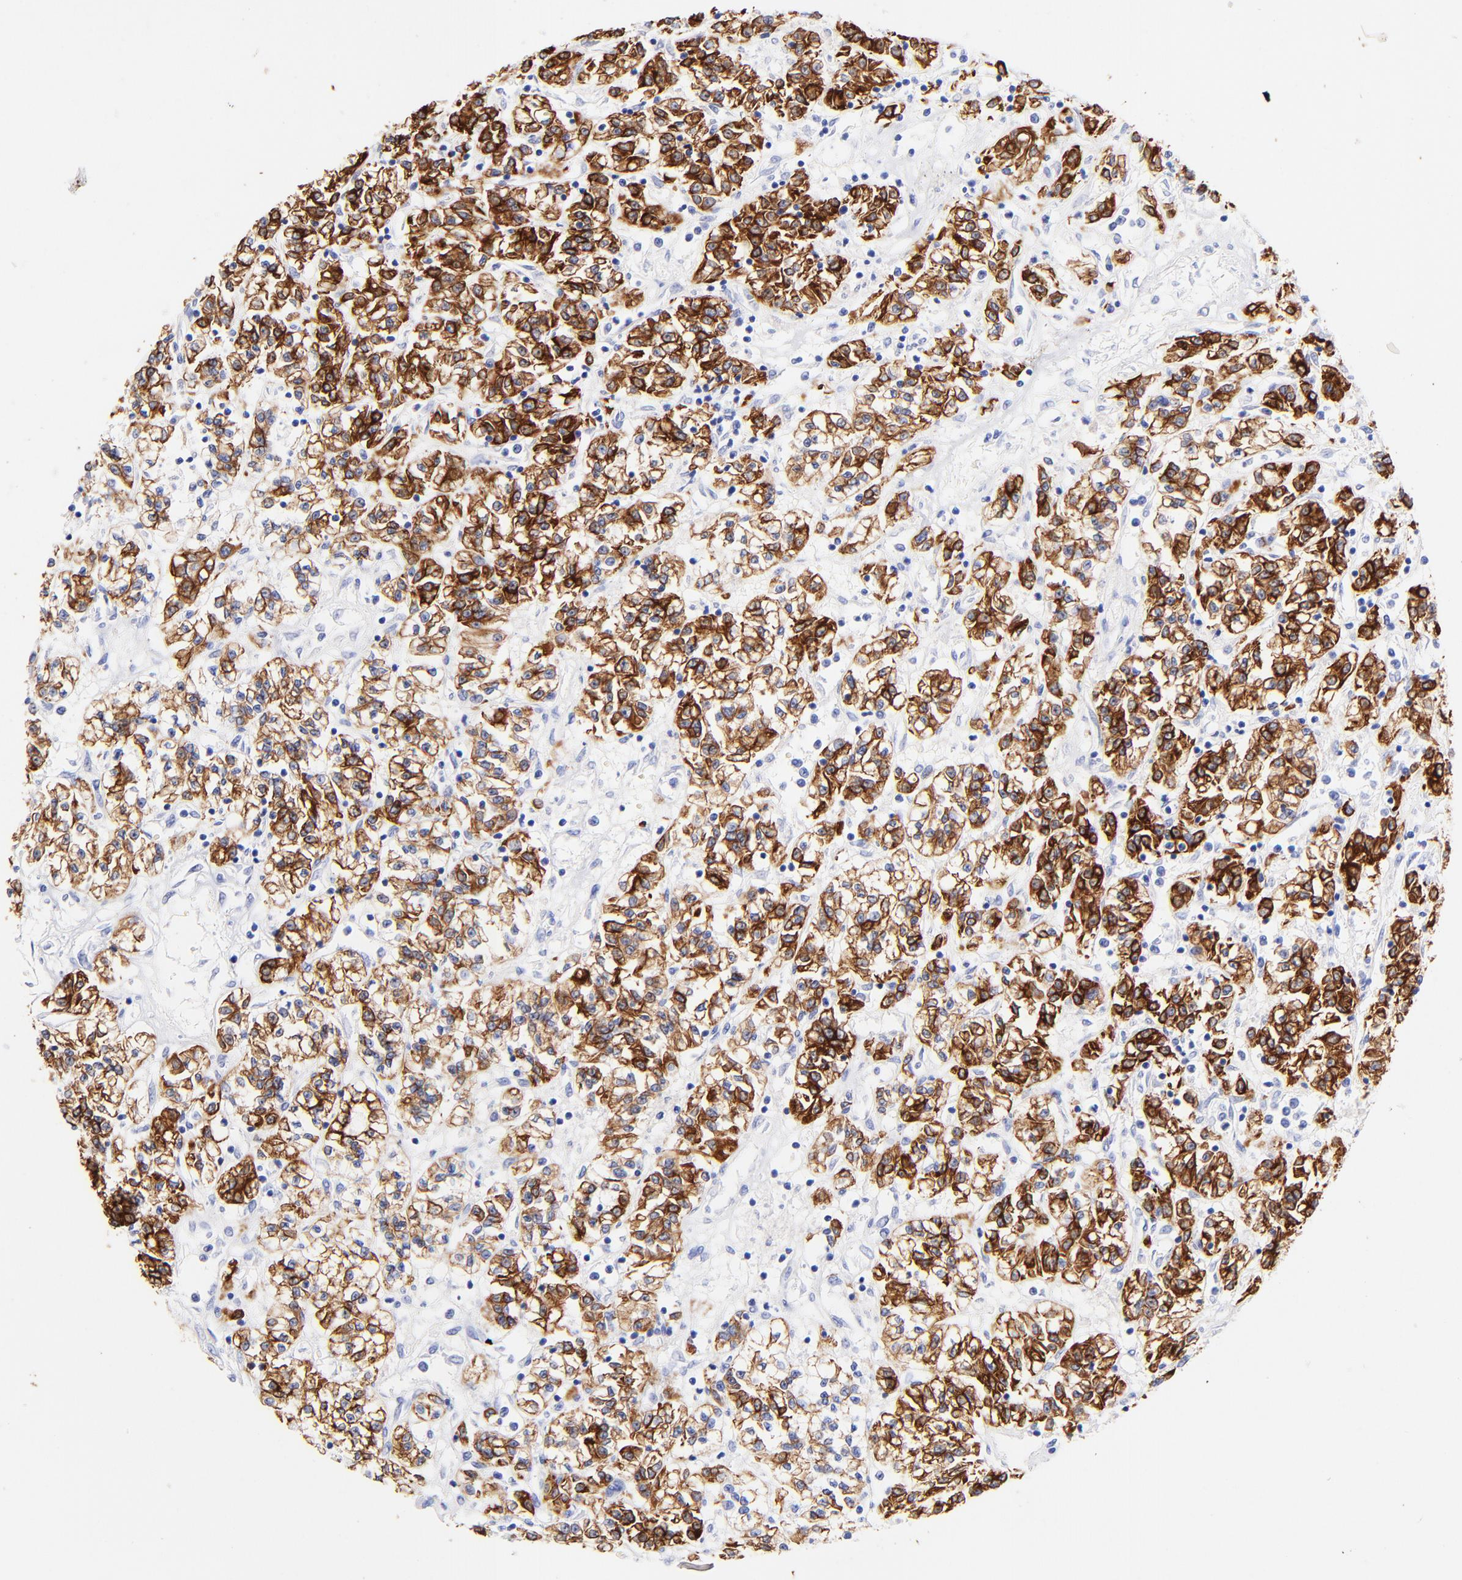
{"staining": {"intensity": "strong", "quantity": ">75%", "location": "cytoplasmic/membranous"}, "tissue": "renal cancer", "cell_type": "Tumor cells", "image_type": "cancer", "snomed": [{"axis": "morphology", "description": "Adenocarcinoma, NOS"}, {"axis": "topography", "description": "Kidney"}], "caption": "Strong cytoplasmic/membranous protein positivity is present in approximately >75% of tumor cells in renal cancer (adenocarcinoma).", "gene": "KRT19", "patient": {"sex": "female", "age": 76}}